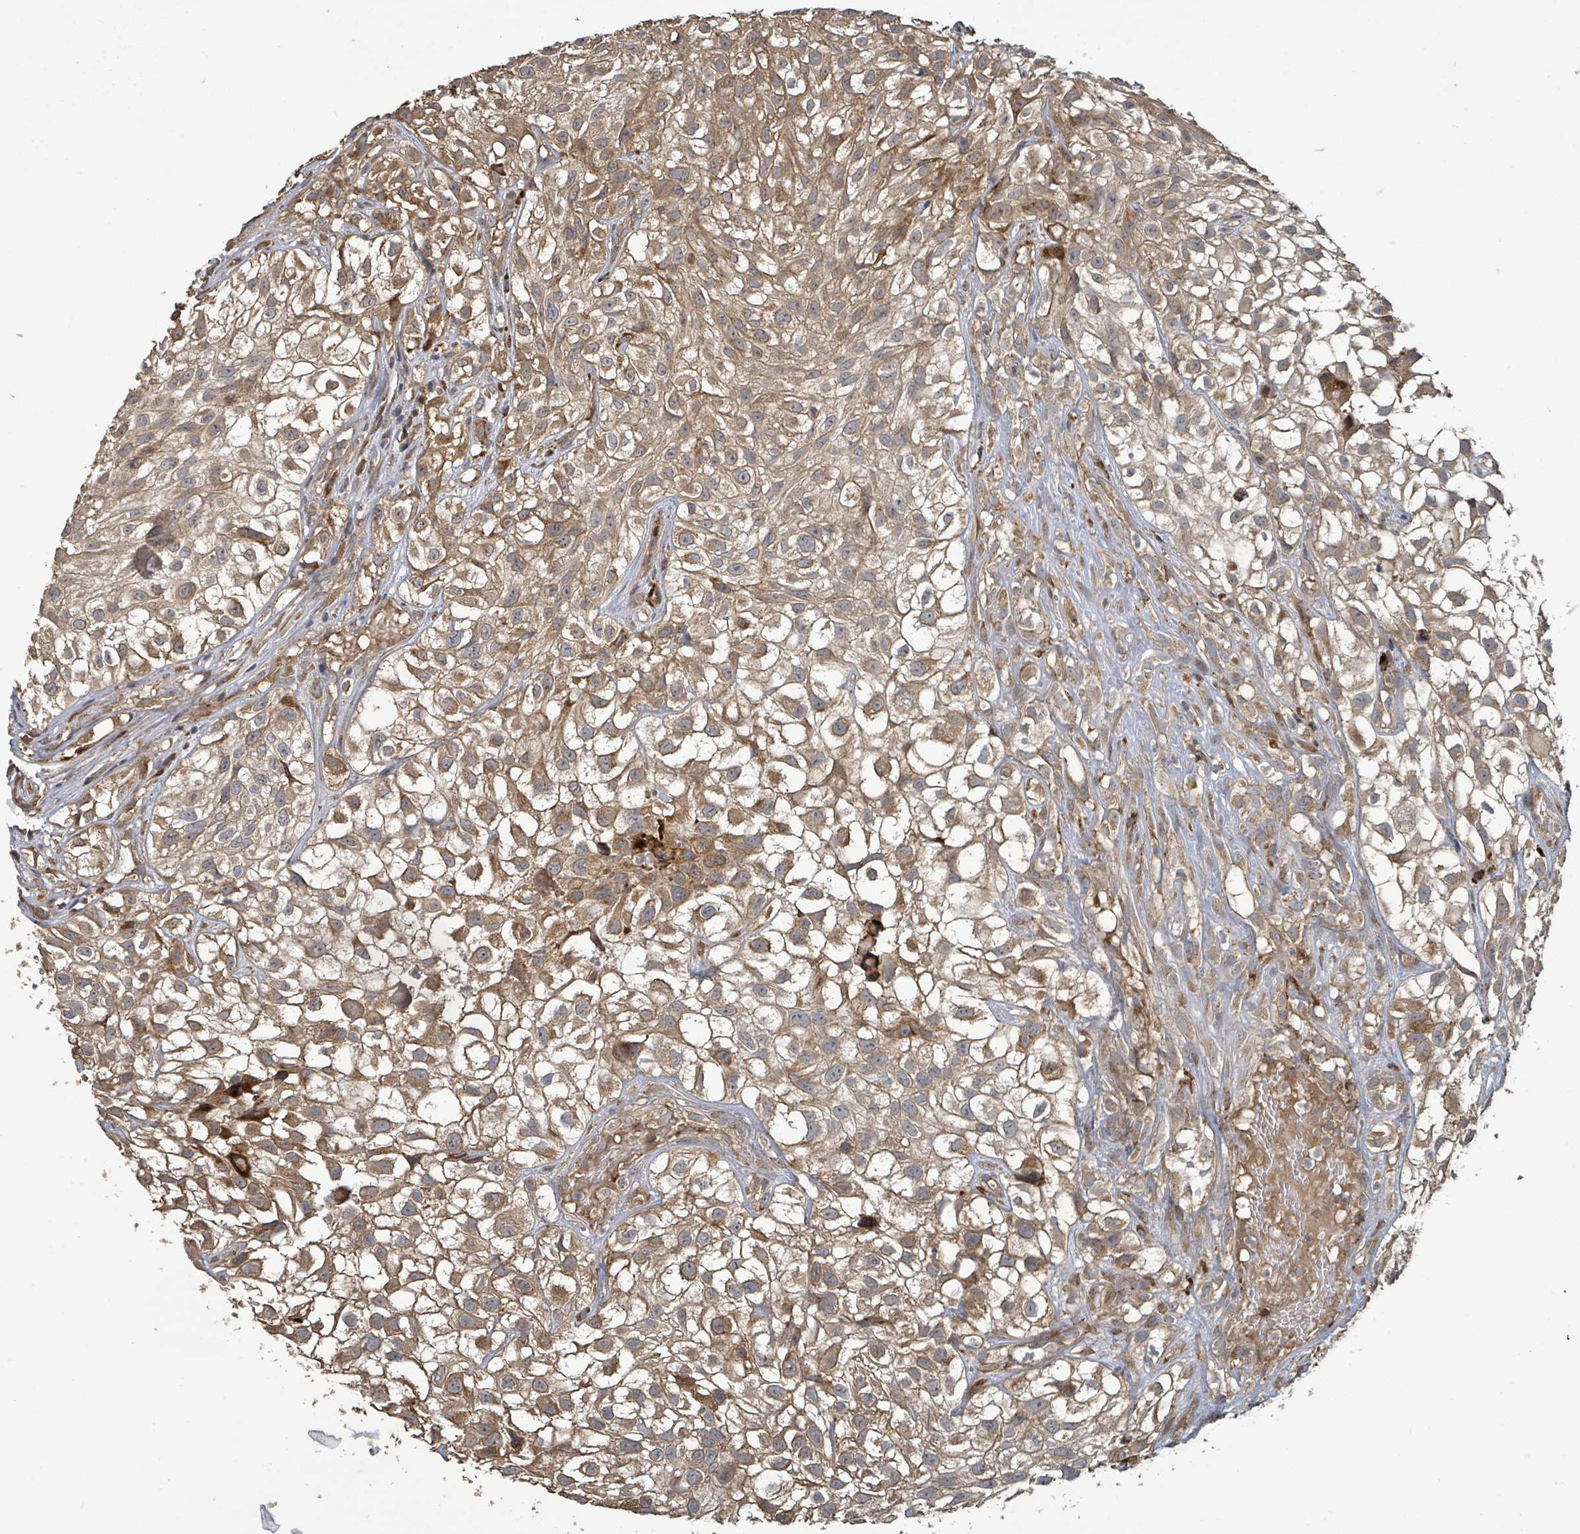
{"staining": {"intensity": "moderate", "quantity": ">75%", "location": "cytoplasmic/membranous"}, "tissue": "urothelial cancer", "cell_type": "Tumor cells", "image_type": "cancer", "snomed": [{"axis": "morphology", "description": "Urothelial carcinoma, High grade"}, {"axis": "topography", "description": "Urinary bladder"}], "caption": "Brown immunohistochemical staining in high-grade urothelial carcinoma displays moderate cytoplasmic/membranous positivity in about >75% of tumor cells. The staining was performed using DAB (3,3'-diaminobenzidine), with brown indicating positive protein expression. Nuclei are stained blue with hematoxylin.", "gene": "STARD4", "patient": {"sex": "male", "age": 56}}